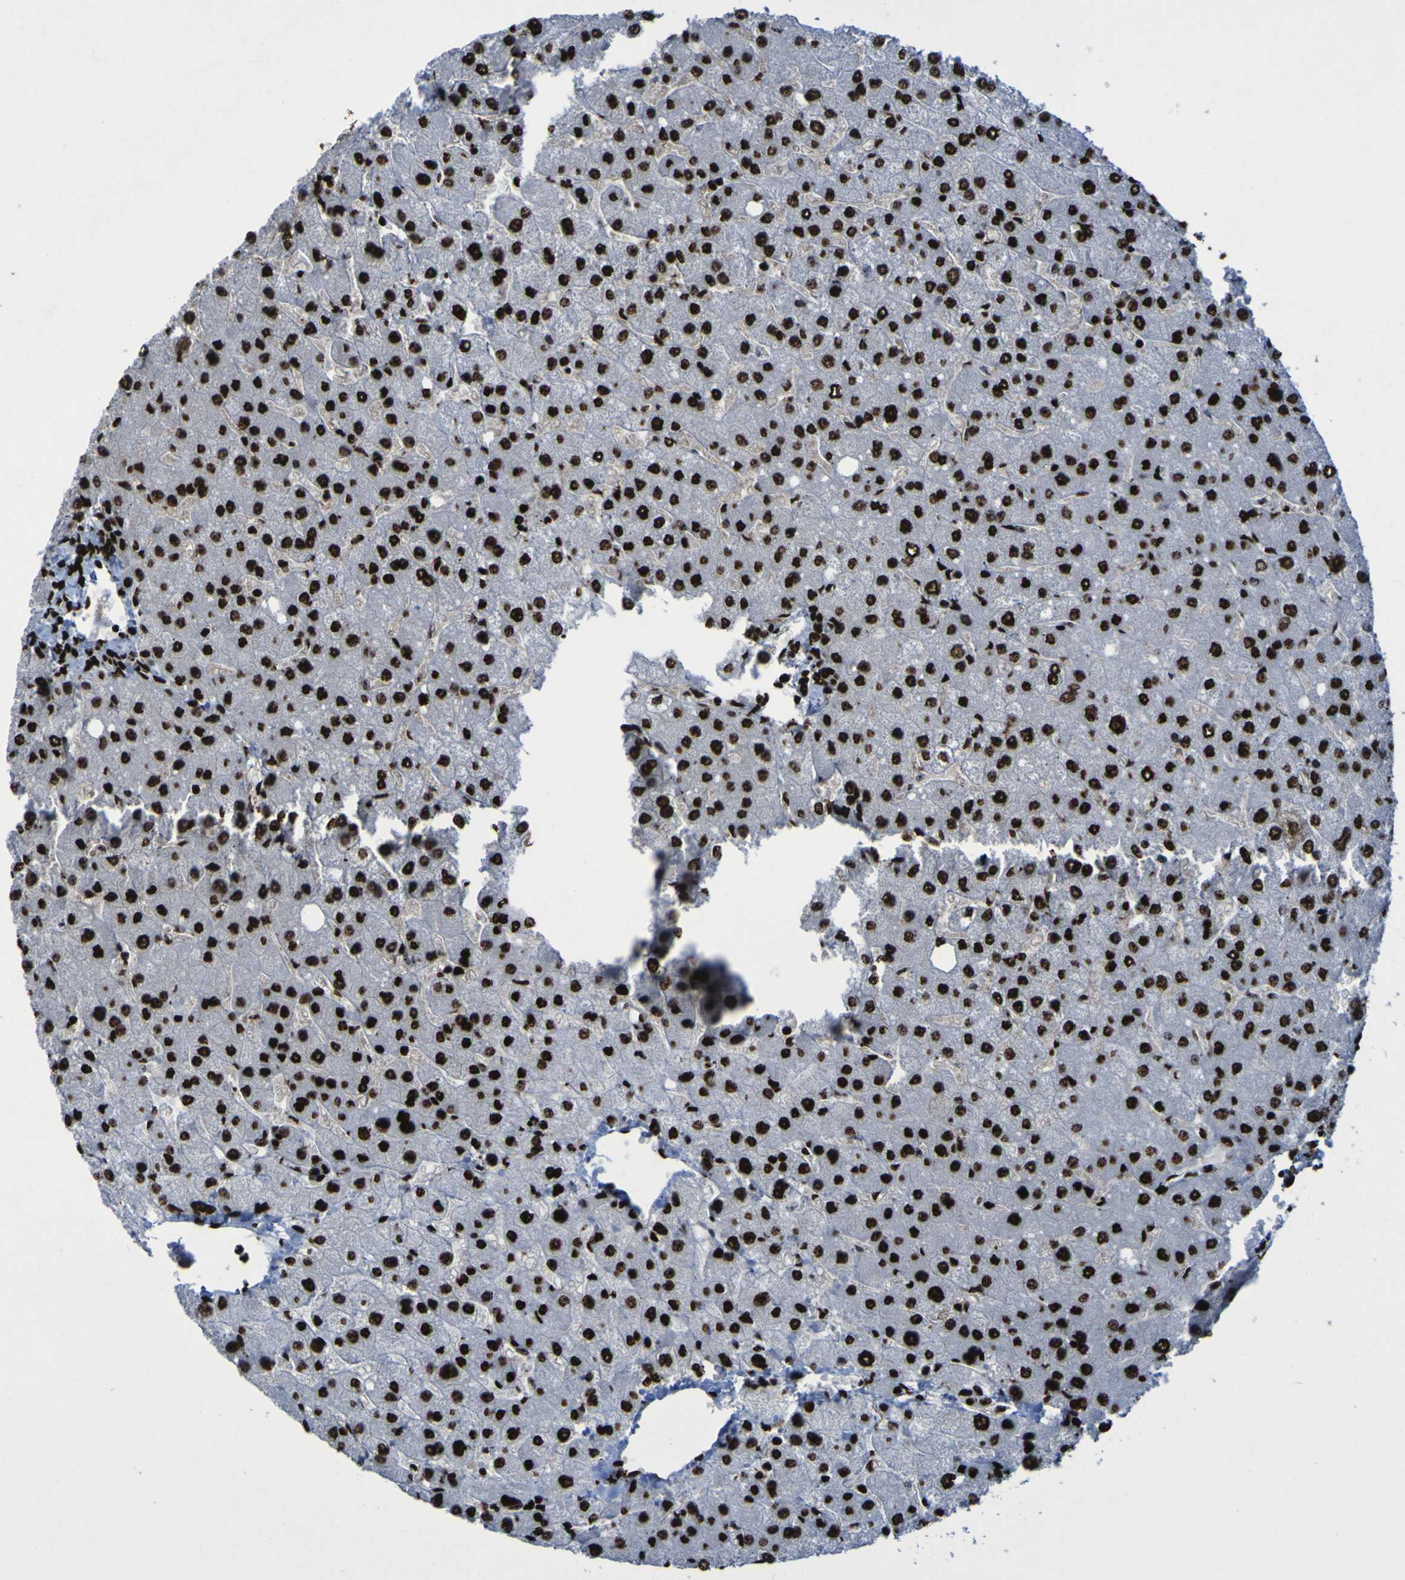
{"staining": {"intensity": "strong", "quantity": ">75%", "location": "nuclear"}, "tissue": "liver", "cell_type": "Cholangiocytes", "image_type": "normal", "snomed": [{"axis": "morphology", "description": "Normal tissue, NOS"}, {"axis": "topography", "description": "Liver"}], "caption": "Protein positivity by immunohistochemistry (IHC) exhibits strong nuclear positivity in about >75% of cholangiocytes in normal liver.", "gene": "NPM1", "patient": {"sex": "male", "age": 55}}